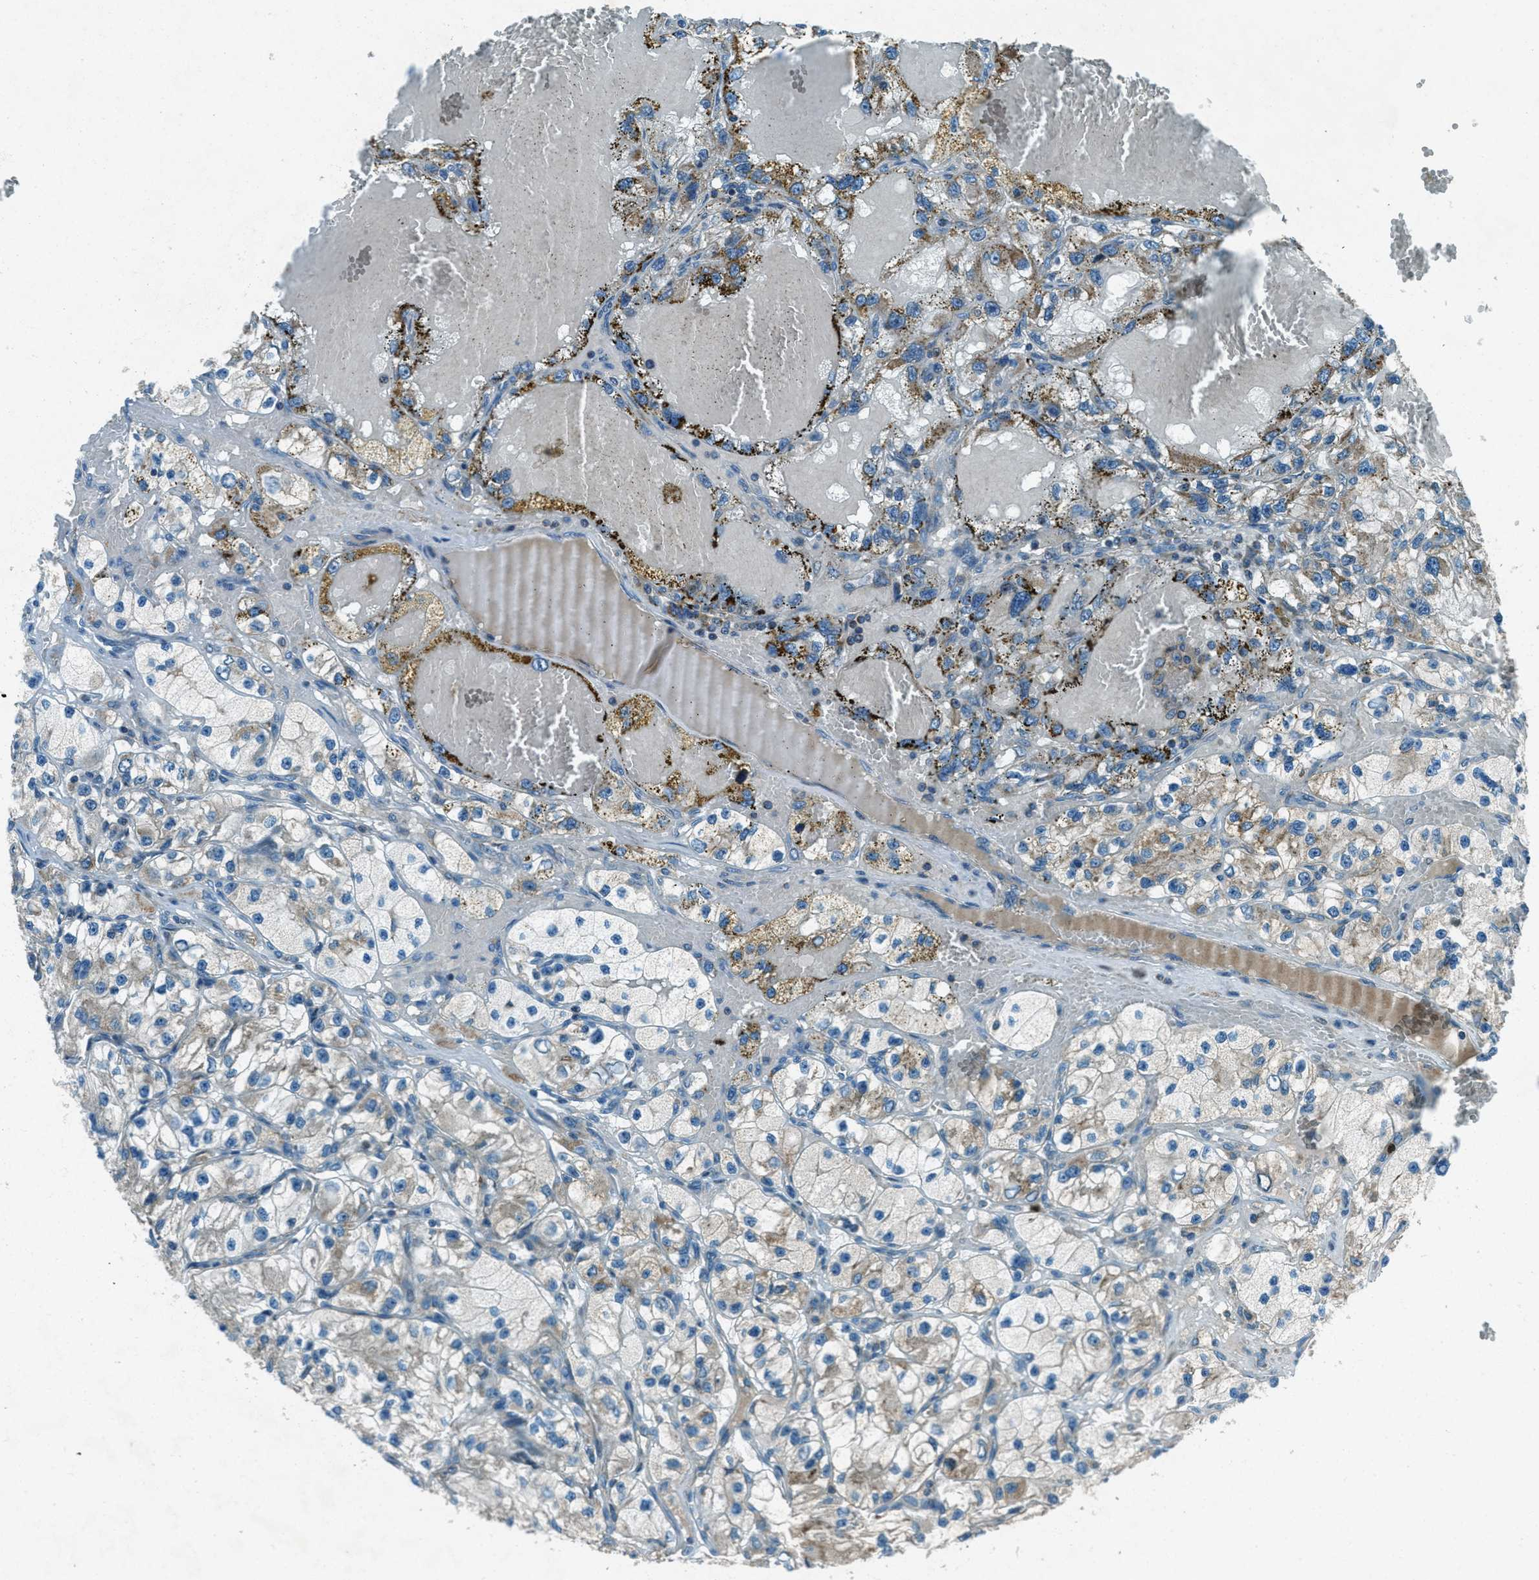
{"staining": {"intensity": "weak", "quantity": "25%-75%", "location": "cytoplasmic/membranous"}, "tissue": "renal cancer", "cell_type": "Tumor cells", "image_type": "cancer", "snomed": [{"axis": "morphology", "description": "Adenocarcinoma, NOS"}, {"axis": "topography", "description": "Kidney"}], "caption": "A brown stain shows weak cytoplasmic/membranous expression of a protein in human renal cancer tumor cells.", "gene": "FAR1", "patient": {"sex": "female", "age": 57}}